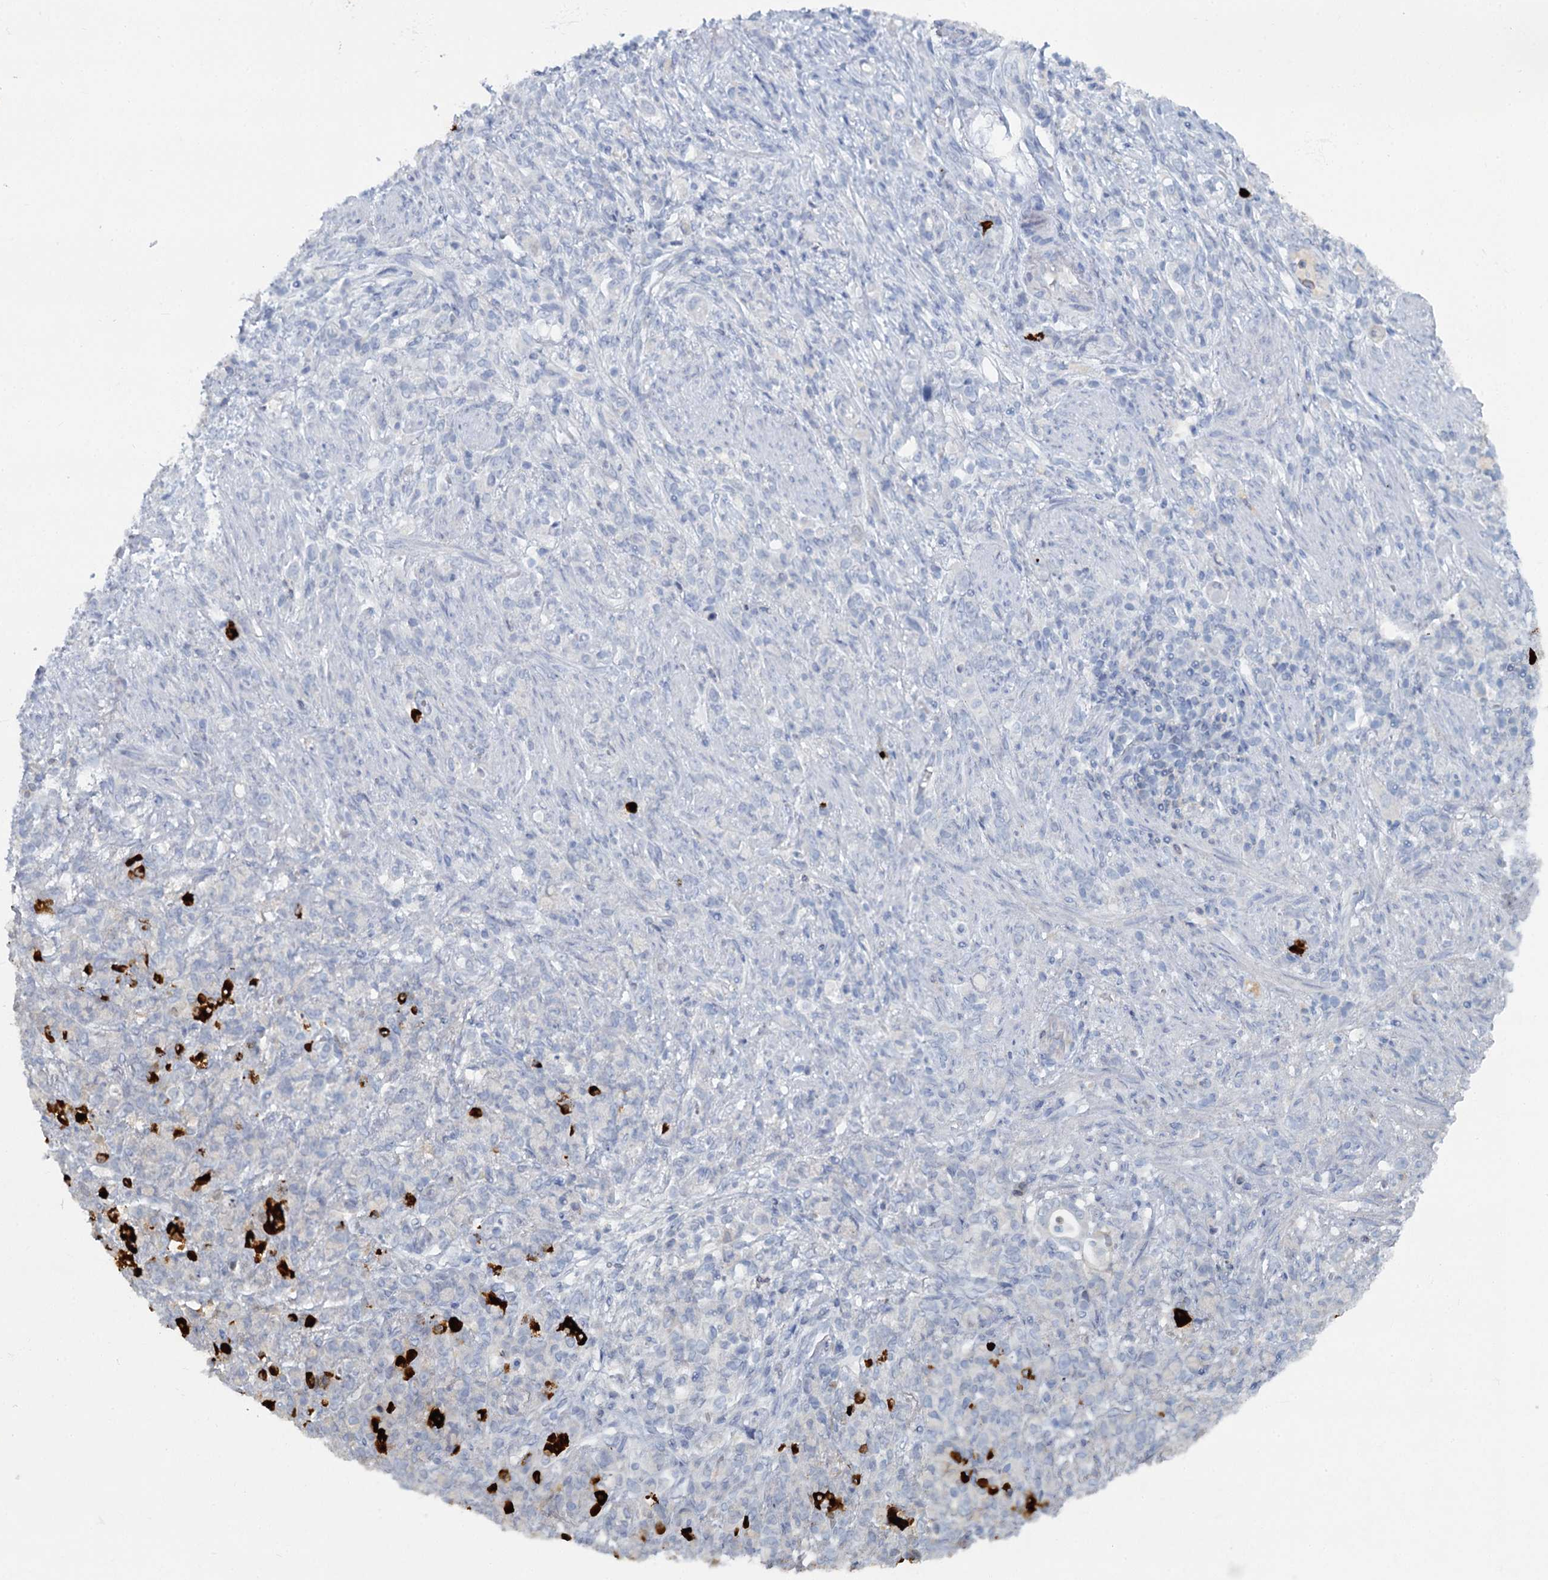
{"staining": {"intensity": "negative", "quantity": "none", "location": "none"}, "tissue": "stomach cancer", "cell_type": "Tumor cells", "image_type": "cancer", "snomed": [{"axis": "morphology", "description": "Adenocarcinoma, NOS"}, {"axis": "topography", "description": "Stomach"}], "caption": "Adenocarcinoma (stomach) was stained to show a protein in brown. There is no significant expression in tumor cells.", "gene": "CHGA", "patient": {"sex": "female", "age": 79}}